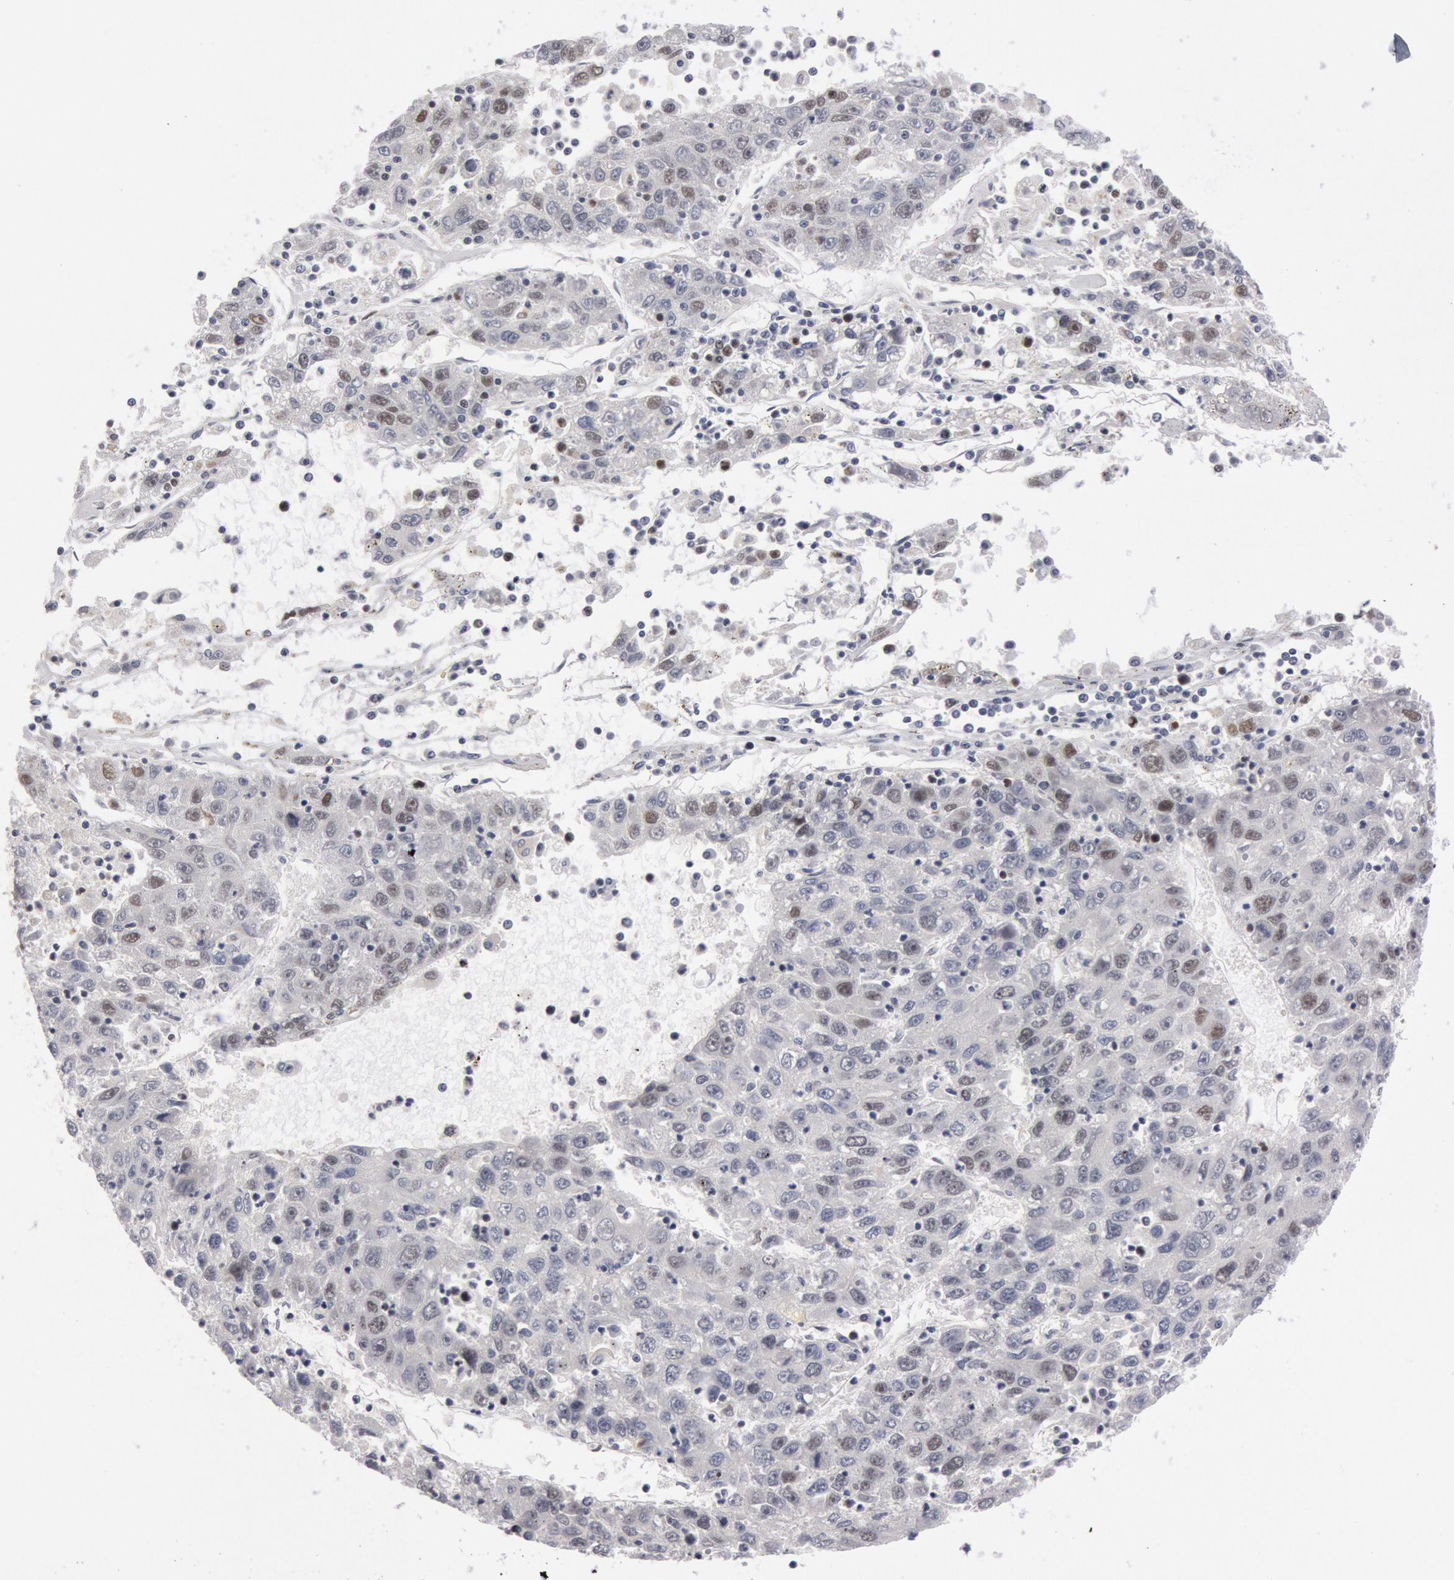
{"staining": {"intensity": "negative", "quantity": "none", "location": "none"}, "tissue": "liver cancer", "cell_type": "Tumor cells", "image_type": "cancer", "snomed": [{"axis": "morphology", "description": "Carcinoma, Hepatocellular, NOS"}, {"axis": "topography", "description": "Liver"}], "caption": "An immunohistochemistry (IHC) micrograph of liver cancer is shown. There is no staining in tumor cells of liver cancer.", "gene": "WDHD1", "patient": {"sex": "male", "age": 49}}